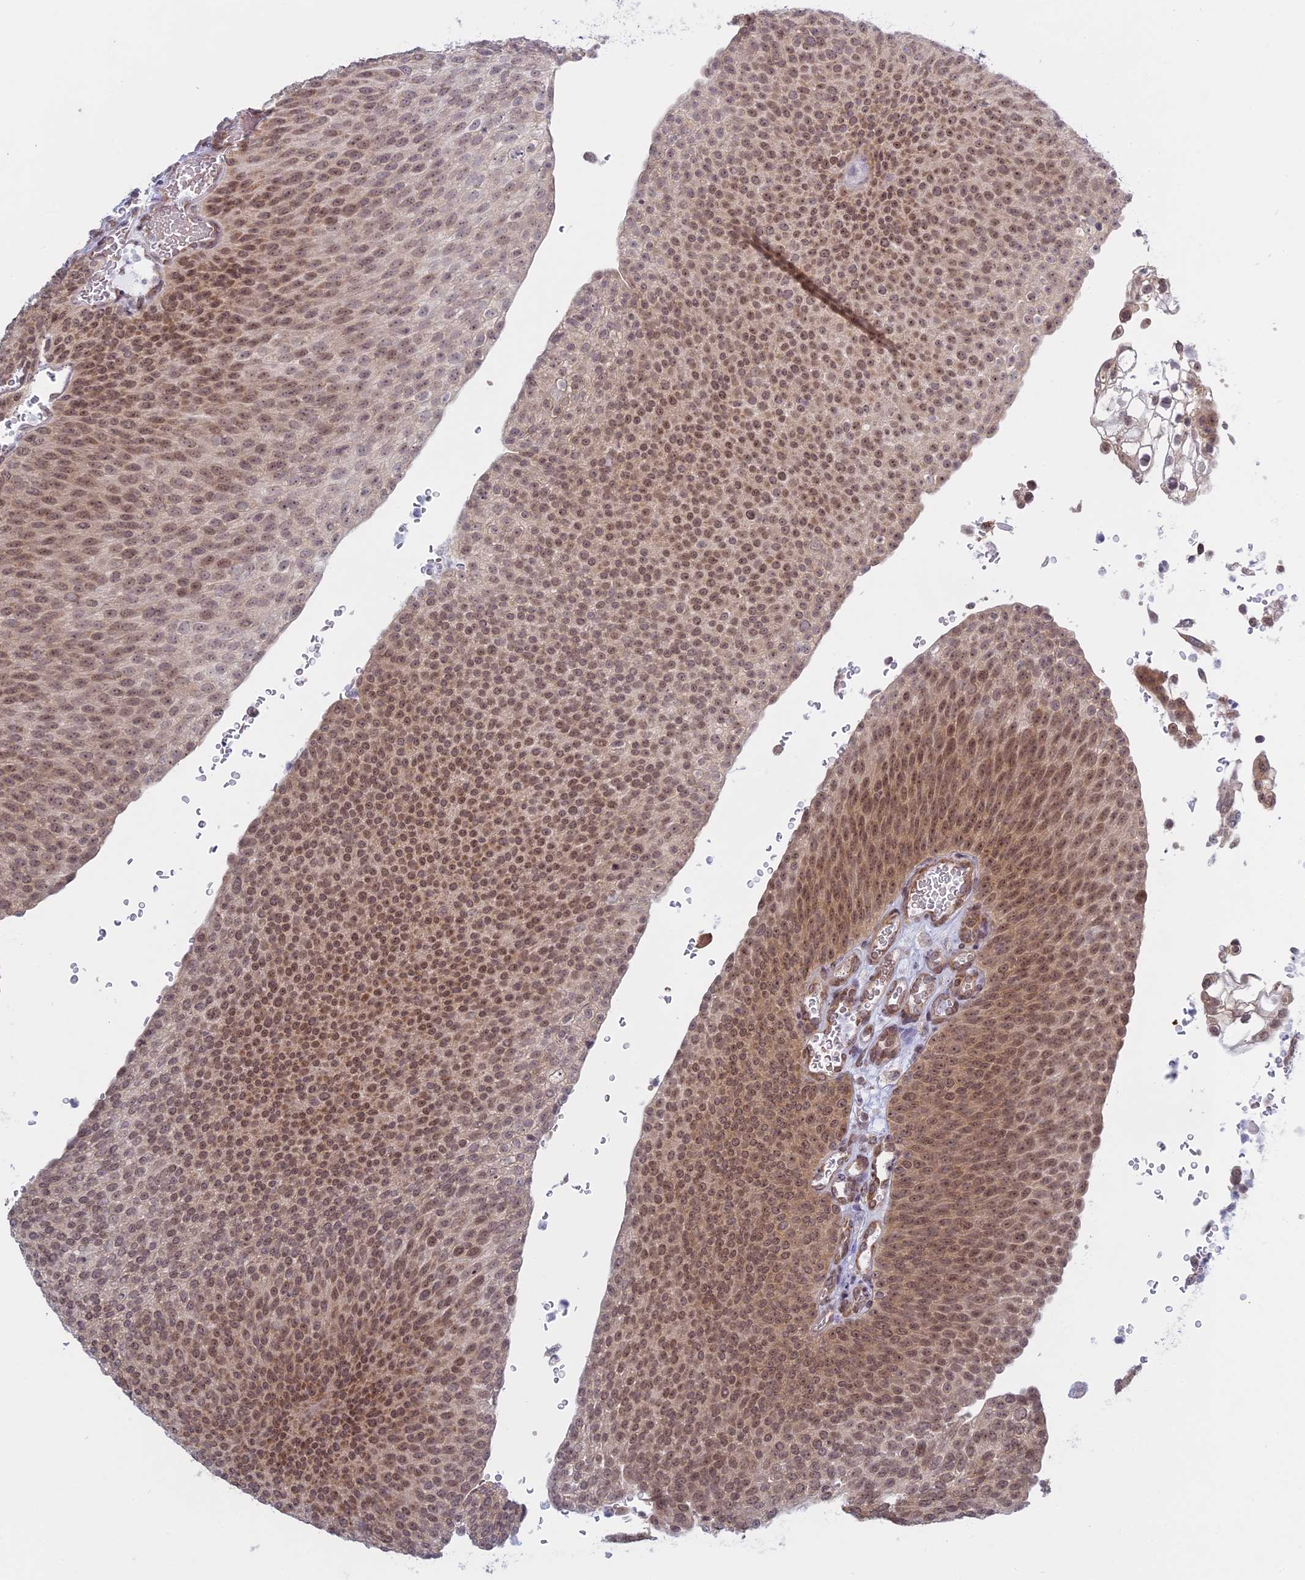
{"staining": {"intensity": "moderate", "quantity": "25%-75%", "location": "cytoplasmic/membranous,nuclear"}, "tissue": "urothelial cancer", "cell_type": "Tumor cells", "image_type": "cancer", "snomed": [{"axis": "morphology", "description": "Urothelial carcinoma, High grade"}, {"axis": "topography", "description": "Urinary bladder"}], "caption": "Immunohistochemical staining of human urothelial carcinoma (high-grade) reveals moderate cytoplasmic/membranous and nuclear protein expression in about 25%-75% of tumor cells.", "gene": "RPS19BP1", "patient": {"sex": "female", "age": 79}}